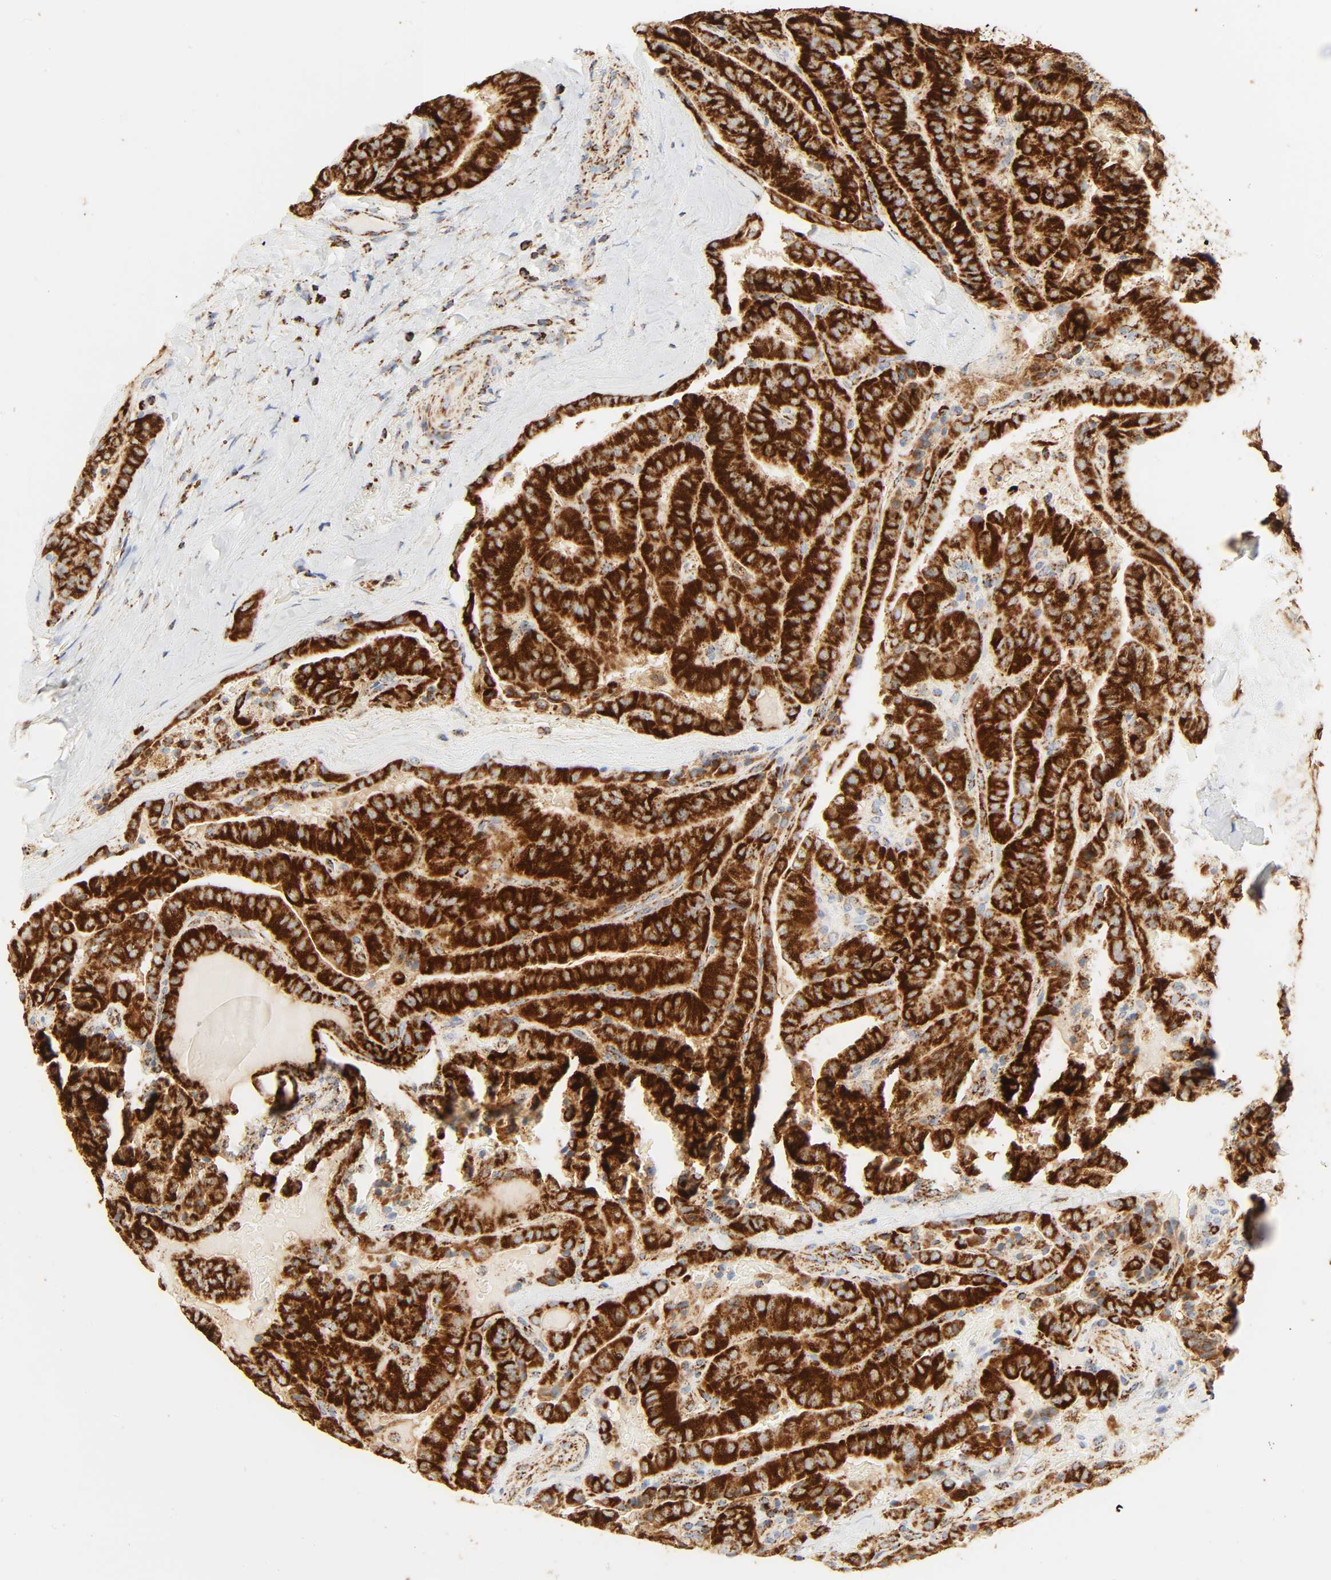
{"staining": {"intensity": "strong", "quantity": ">75%", "location": "cytoplasmic/membranous"}, "tissue": "thyroid cancer", "cell_type": "Tumor cells", "image_type": "cancer", "snomed": [{"axis": "morphology", "description": "Papillary adenocarcinoma, NOS"}, {"axis": "topography", "description": "Thyroid gland"}], "caption": "Protein expression analysis of human thyroid papillary adenocarcinoma reveals strong cytoplasmic/membranous staining in about >75% of tumor cells.", "gene": "ACAT1", "patient": {"sex": "male", "age": 77}}